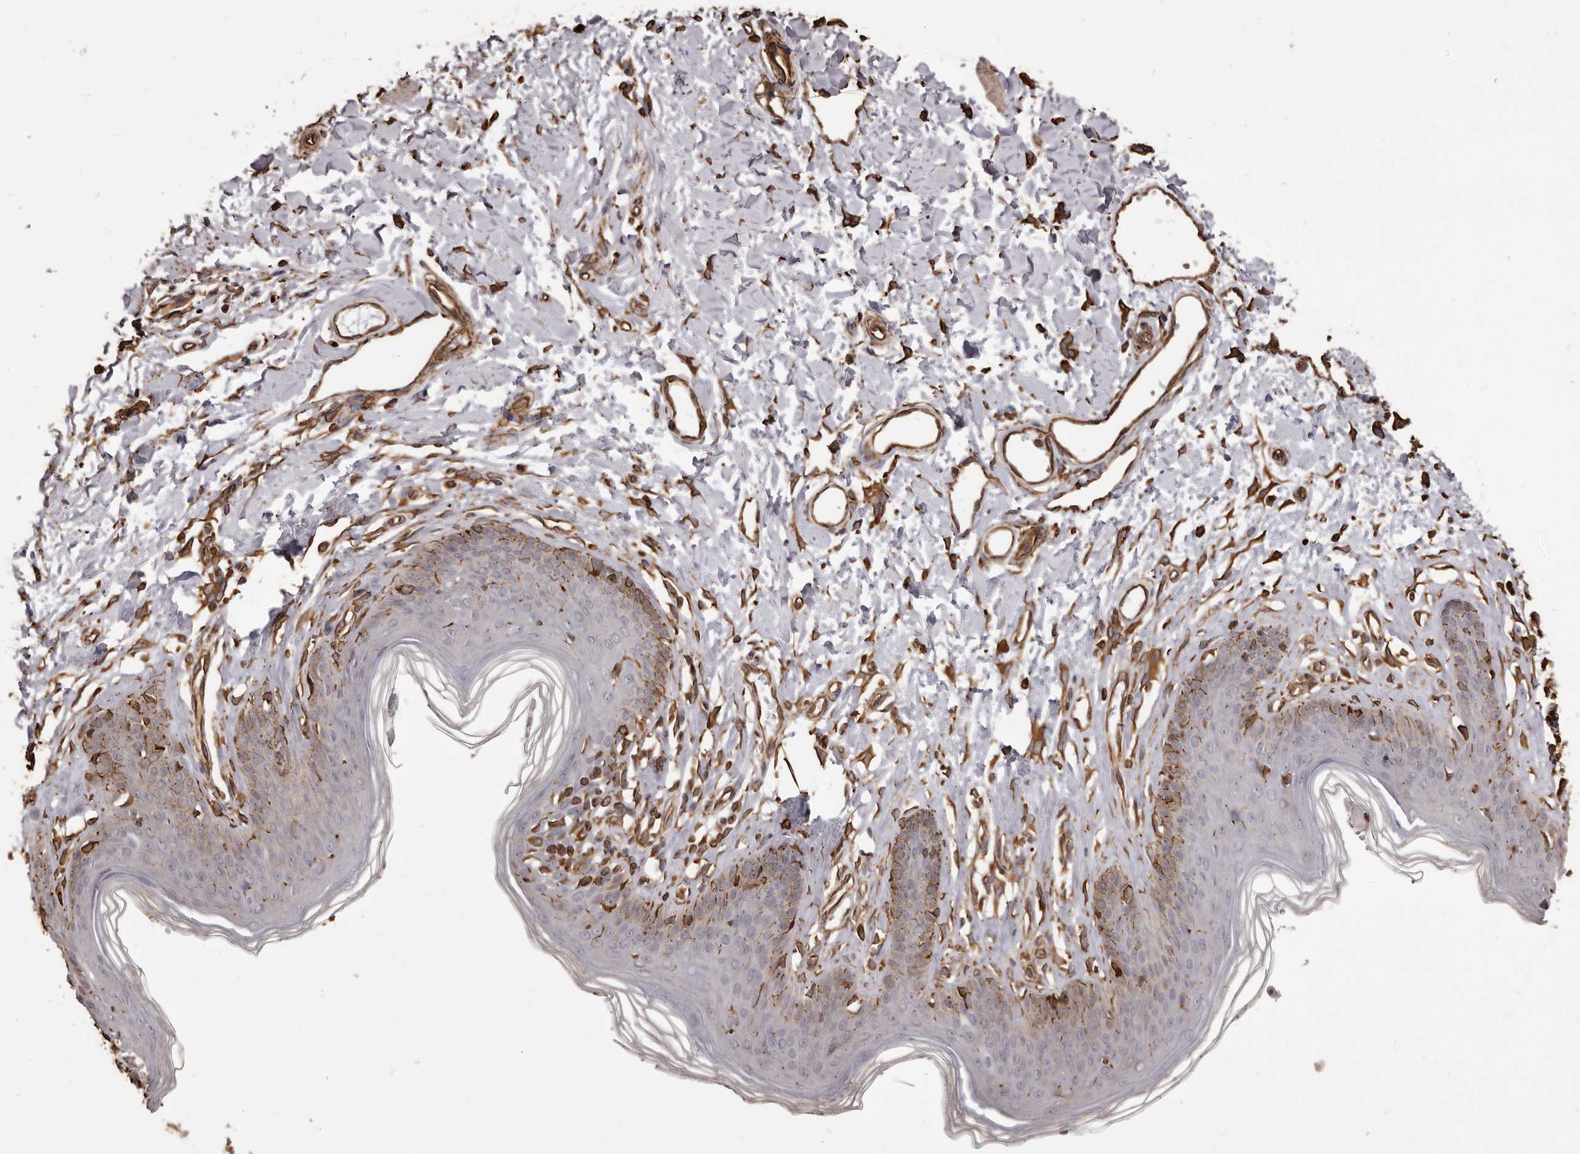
{"staining": {"intensity": "weak", "quantity": "<25%", "location": "cytoplasmic/membranous"}, "tissue": "skin", "cell_type": "Epidermal cells", "image_type": "normal", "snomed": [{"axis": "morphology", "description": "Normal tissue, NOS"}, {"axis": "morphology", "description": "Squamous cell carcinoma, NOS"}, {"axis": "topography", "description": "Vulva"}], "caption": "High magnification brightfield microscopy of normal skin stained with DAB (3,3'-diaminobenzidine) (brown) and counterstained with hematoxylin (blue): epidermal cells show no significant staining. (DAB immunohistochemistry (IHC), high magnification).", "gene": "MTURN", "patient": {"sex": "female", "age": 85}}